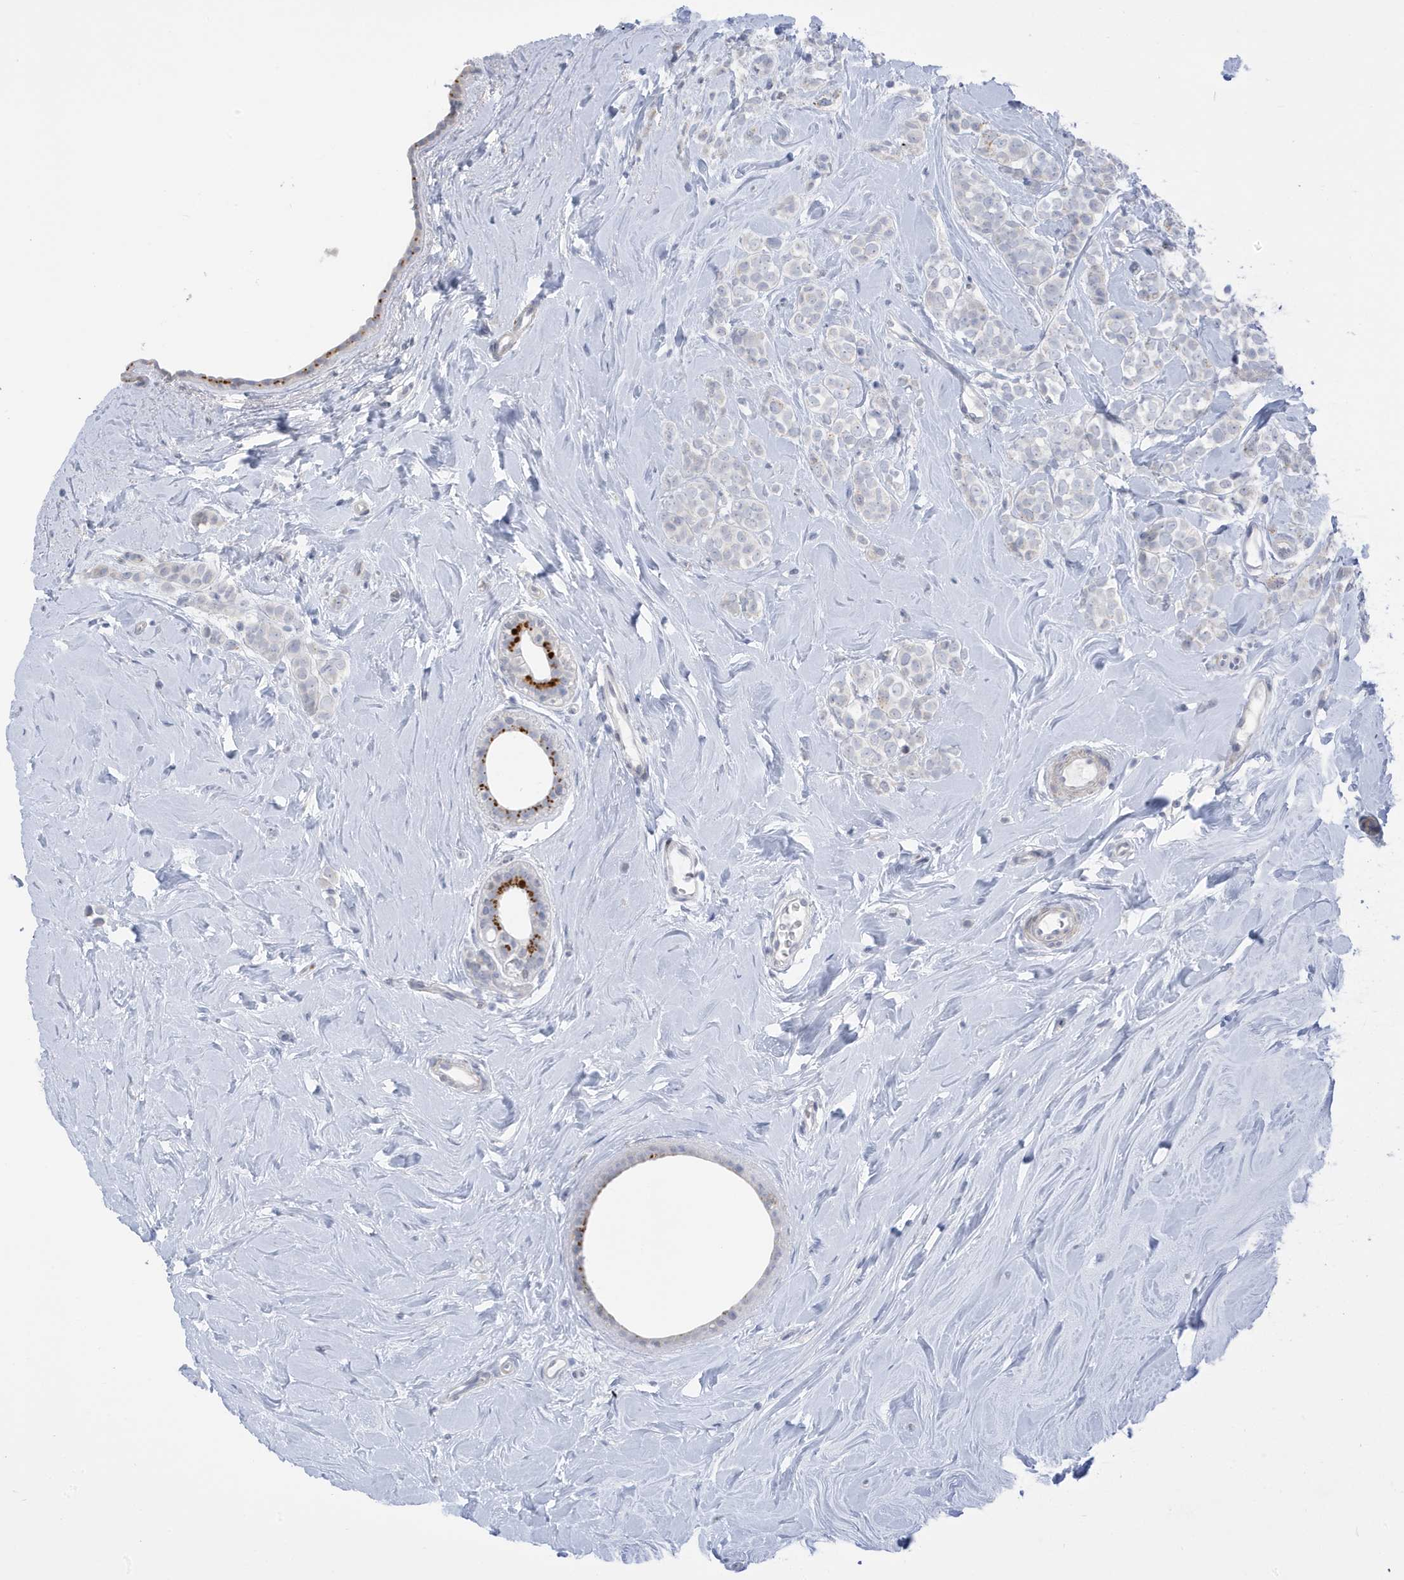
{"staining": {"intensity": "negative", "quantity": "none", "location": "none"}, "tissue": "breast cancer", "cell_type": "Tumor cells", "image_type": "cancer", "snomed": [{"axis": "morphology", "description": "Lobular carcinoma"}, {"axis": "topography", "description": "Breast"}], "caption": "A photomicrograph of breast lobular carcinoma stained for a protein reveals no brown staining in tumor cells.", "gene": "PERM1", "patient": {"sex": "female", "age": 47}}